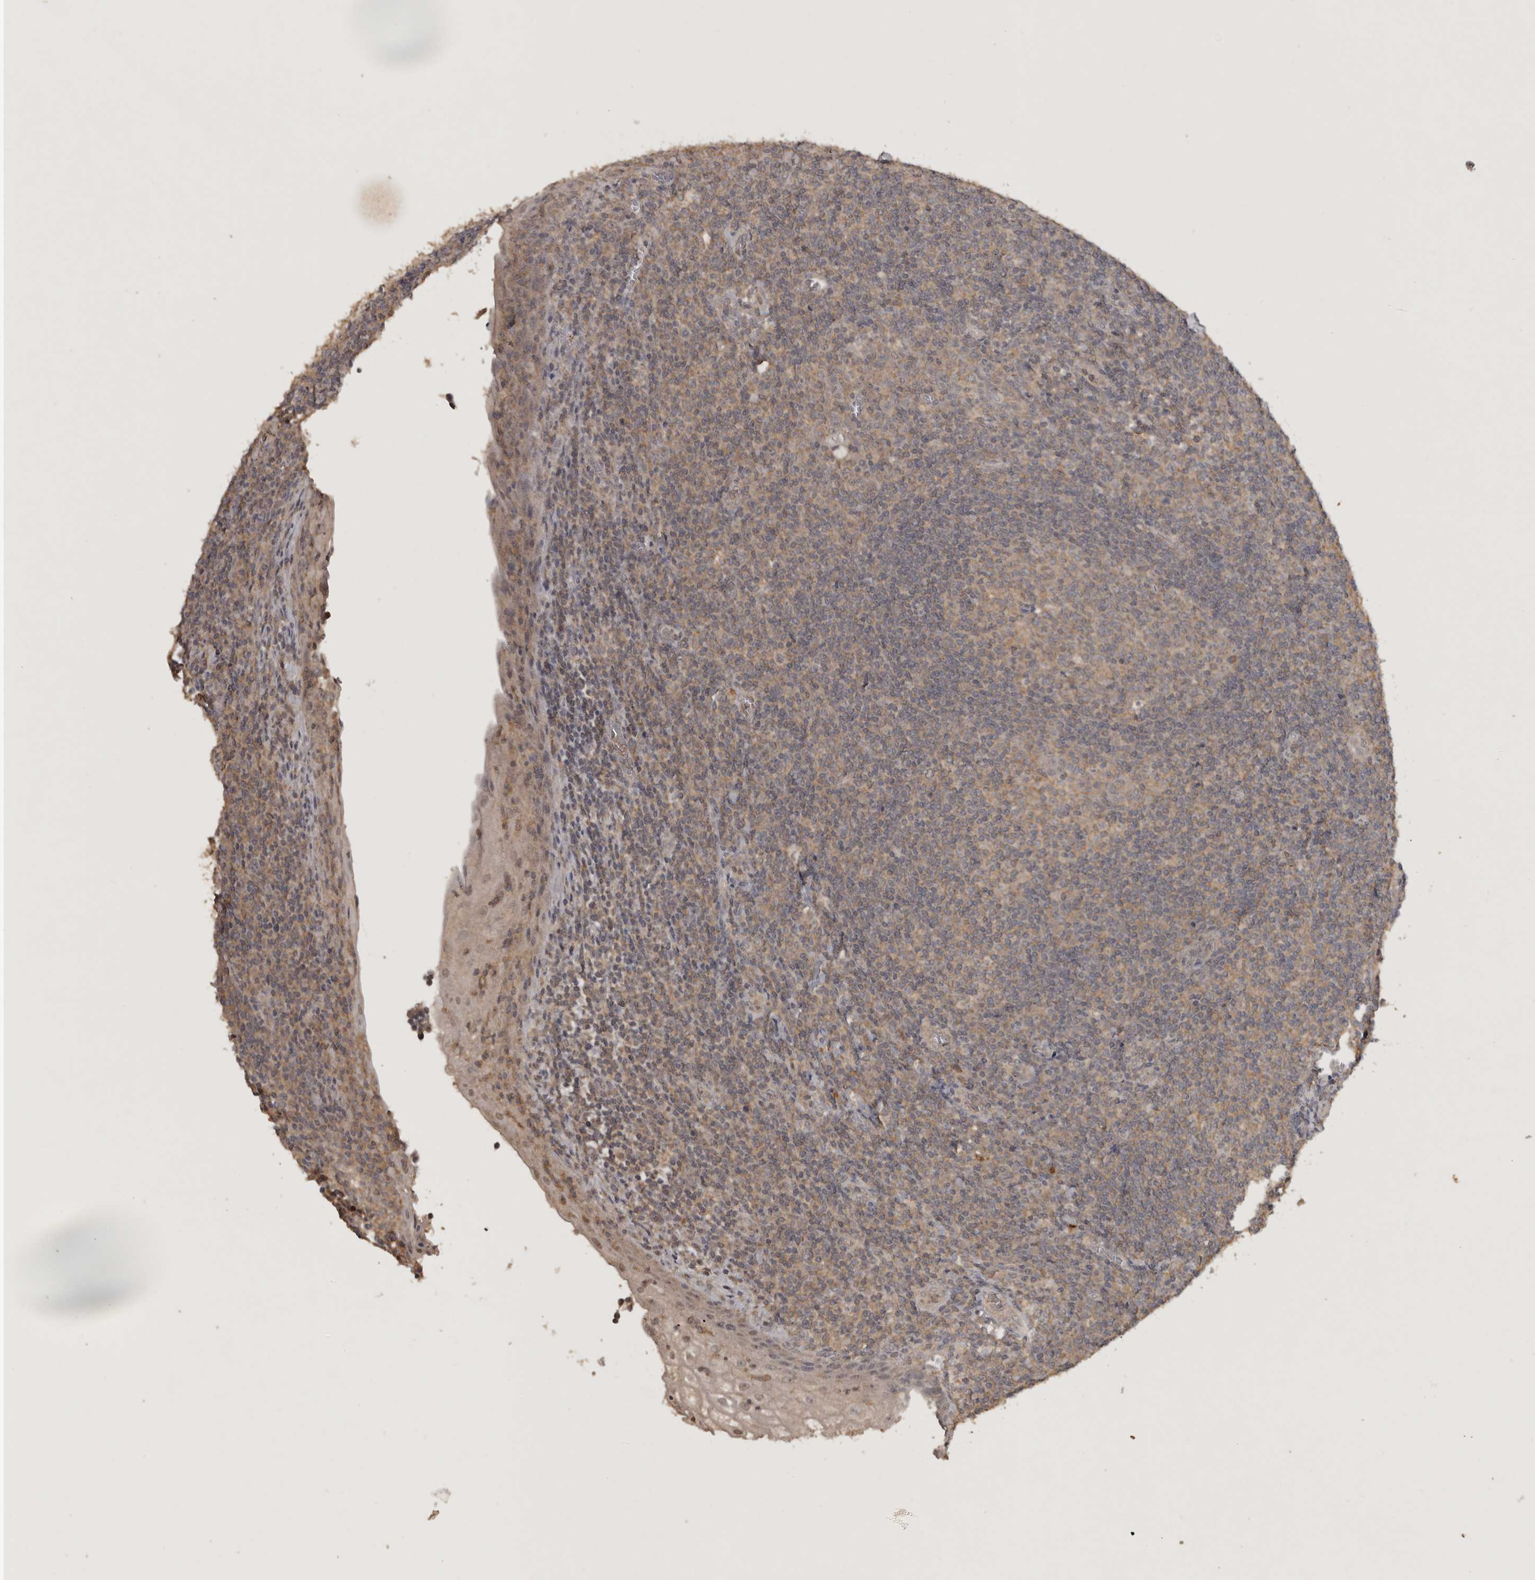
{"staining": {"intensity": "weak", "quantity": ">75%", "location": "cytoplasmic/membranous"}, "tissue": "tonsil", "cell_type": "Germinal center cells", "image_type": "normal", "snomed": [{"axis": "morphology", "description": "Normal tissue, NOS"}, {"axis": "topography", "description": "Tonsil"}], "caption": "High-magnification brightfield microscopy of unremarkable tonsil stained with DAB (3,3'-diaminobenzidine) (brown) and counterstained with hematoxylin (blue). germinal center cells exhibit weak cytoplasmic/membranous staining is present in approximately>75% of cells.", "gene": "ADAMTS4", "patient": {"sex": "male", "age": 37}}